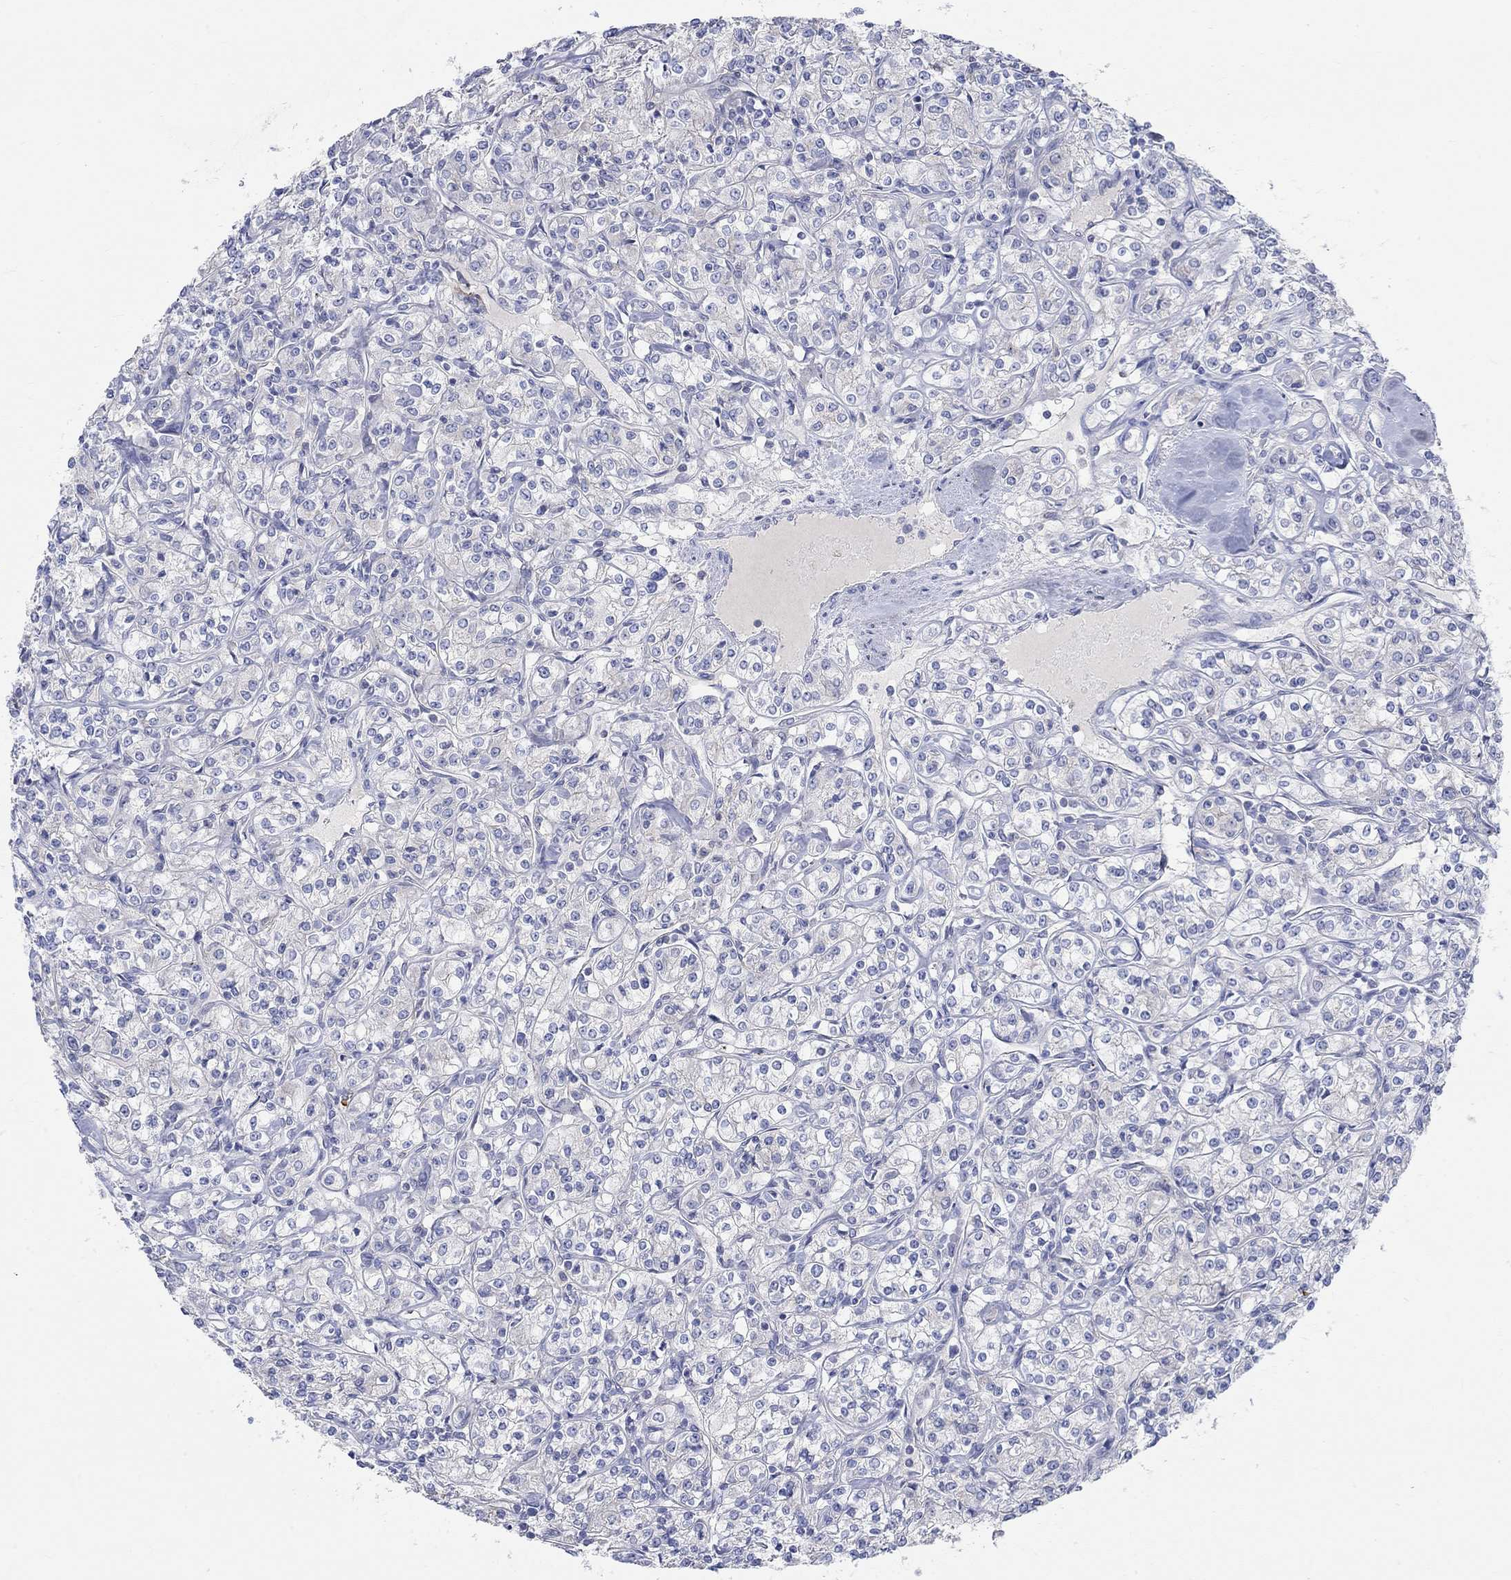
{"staining": {"intensity": "negative", "quantity": "none", "location": "none"}, "tissue": "renal cancer", "cell_type": "Tumor cells", "image_type": "cancer", "snomed": [{"axis": "morphology", "description": "Adenocarcinoma, NOS"}, {"axis": "topography", "description": "Kidney"}], "caption": "Photomicrograph shows no significant protein expression in tumor cells of renal cancer. Brightfield microscopy of immunohistochemistry (IHC) stained with DAB (3,3'-diaminobenzidine) (brown) and hematoxylin (blue), captured at high magnification.", "gene": "NAV3", "patient": {"sex": "male", "age": 77}}